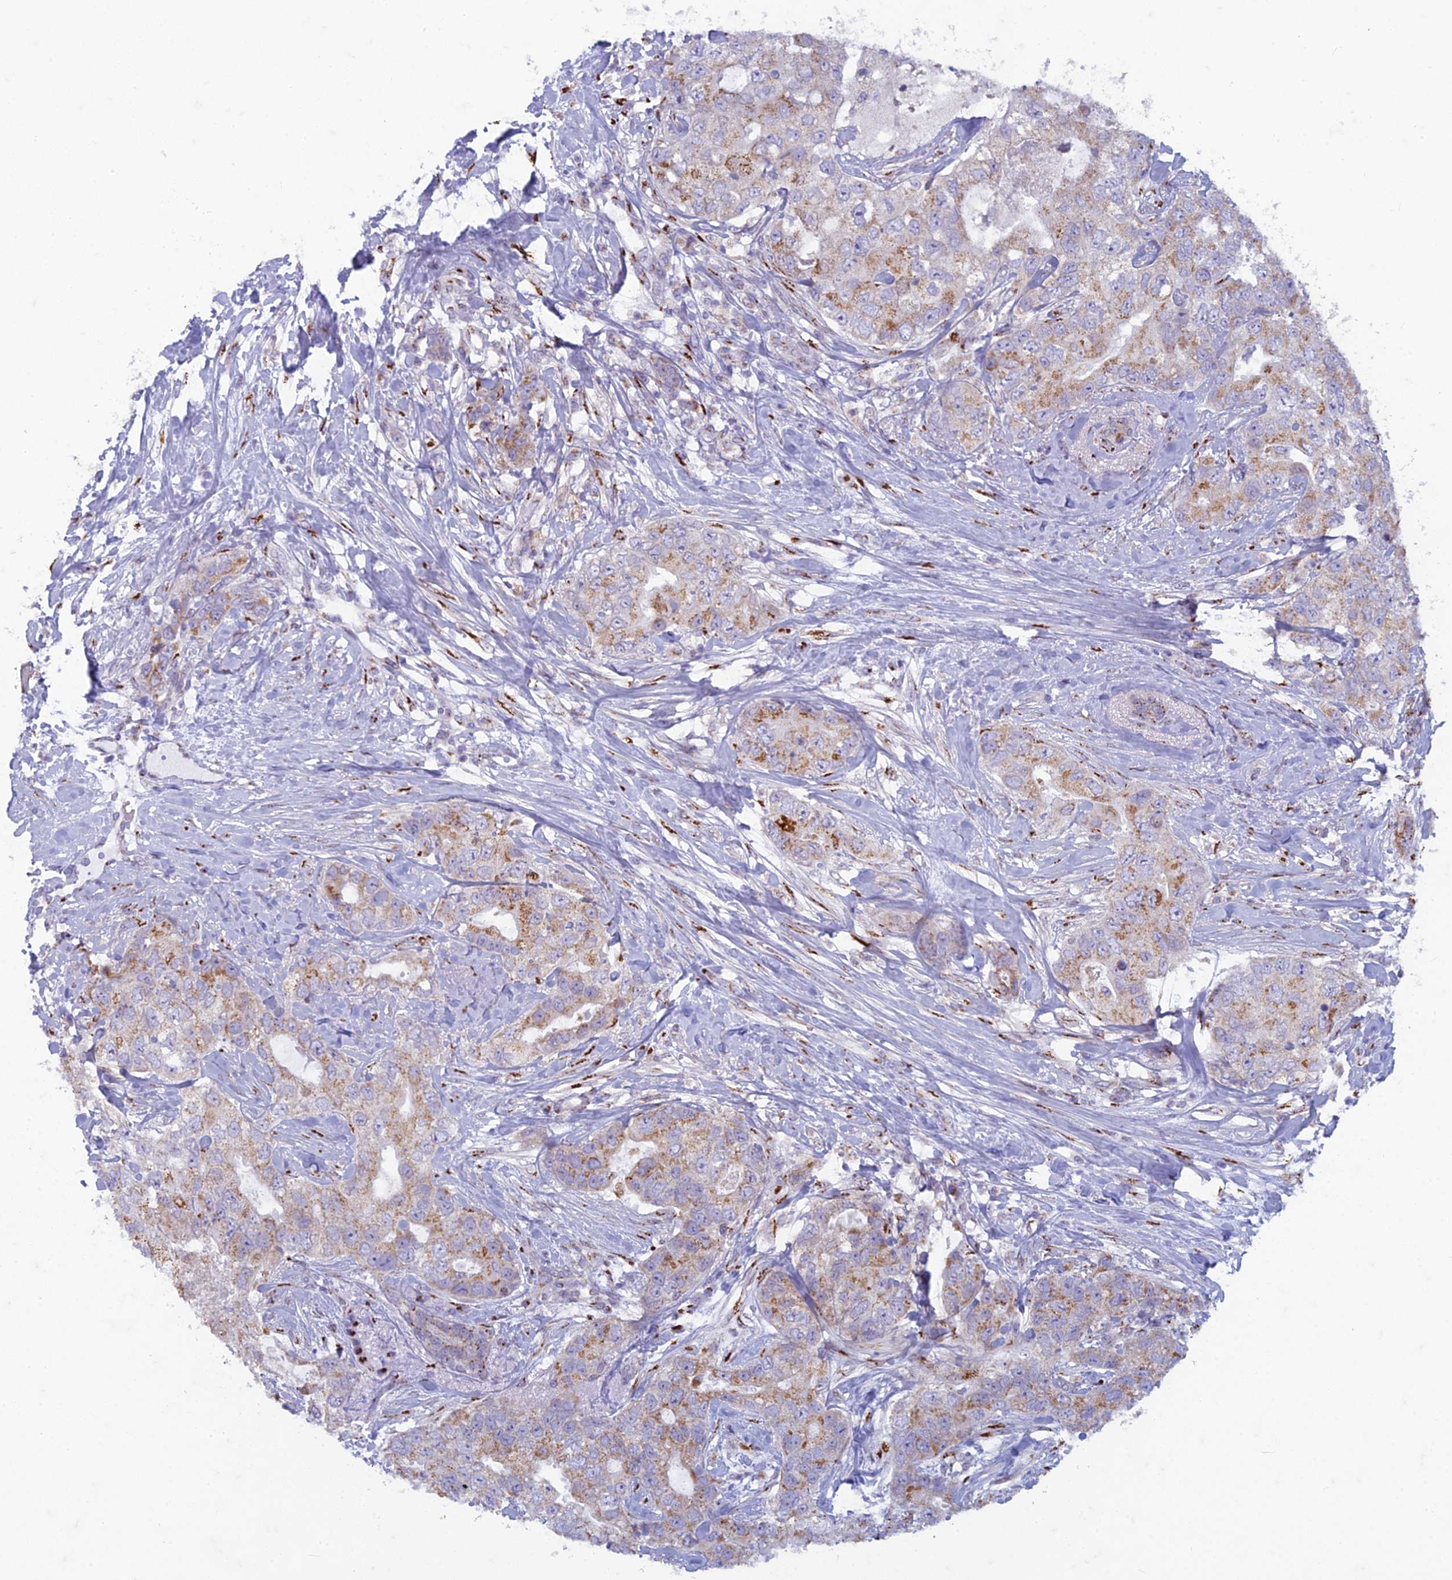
{"staining": {"intensity": "moderate", "quantity": "<25%", "location": "cytoplasmic/membranous"}, "tissue": "breast cancer", "cell_type": "Tumor cells", "image_type": "cancer", "snomed": [{"axis": "morphology", "description": "Duct carcinoma"}, {"axis": "topography", "description": "Breast"}], "caption": "The histopathology image exhibits immunohistochemical staining of breast cancer (invasive ductal carcinoma). There is moderate cytoplasmic/membranous positivity is seen in approximately <25% of tumor cells.", "gene": "FAM3C", "patient": {"sex": "female", "age": 62}}